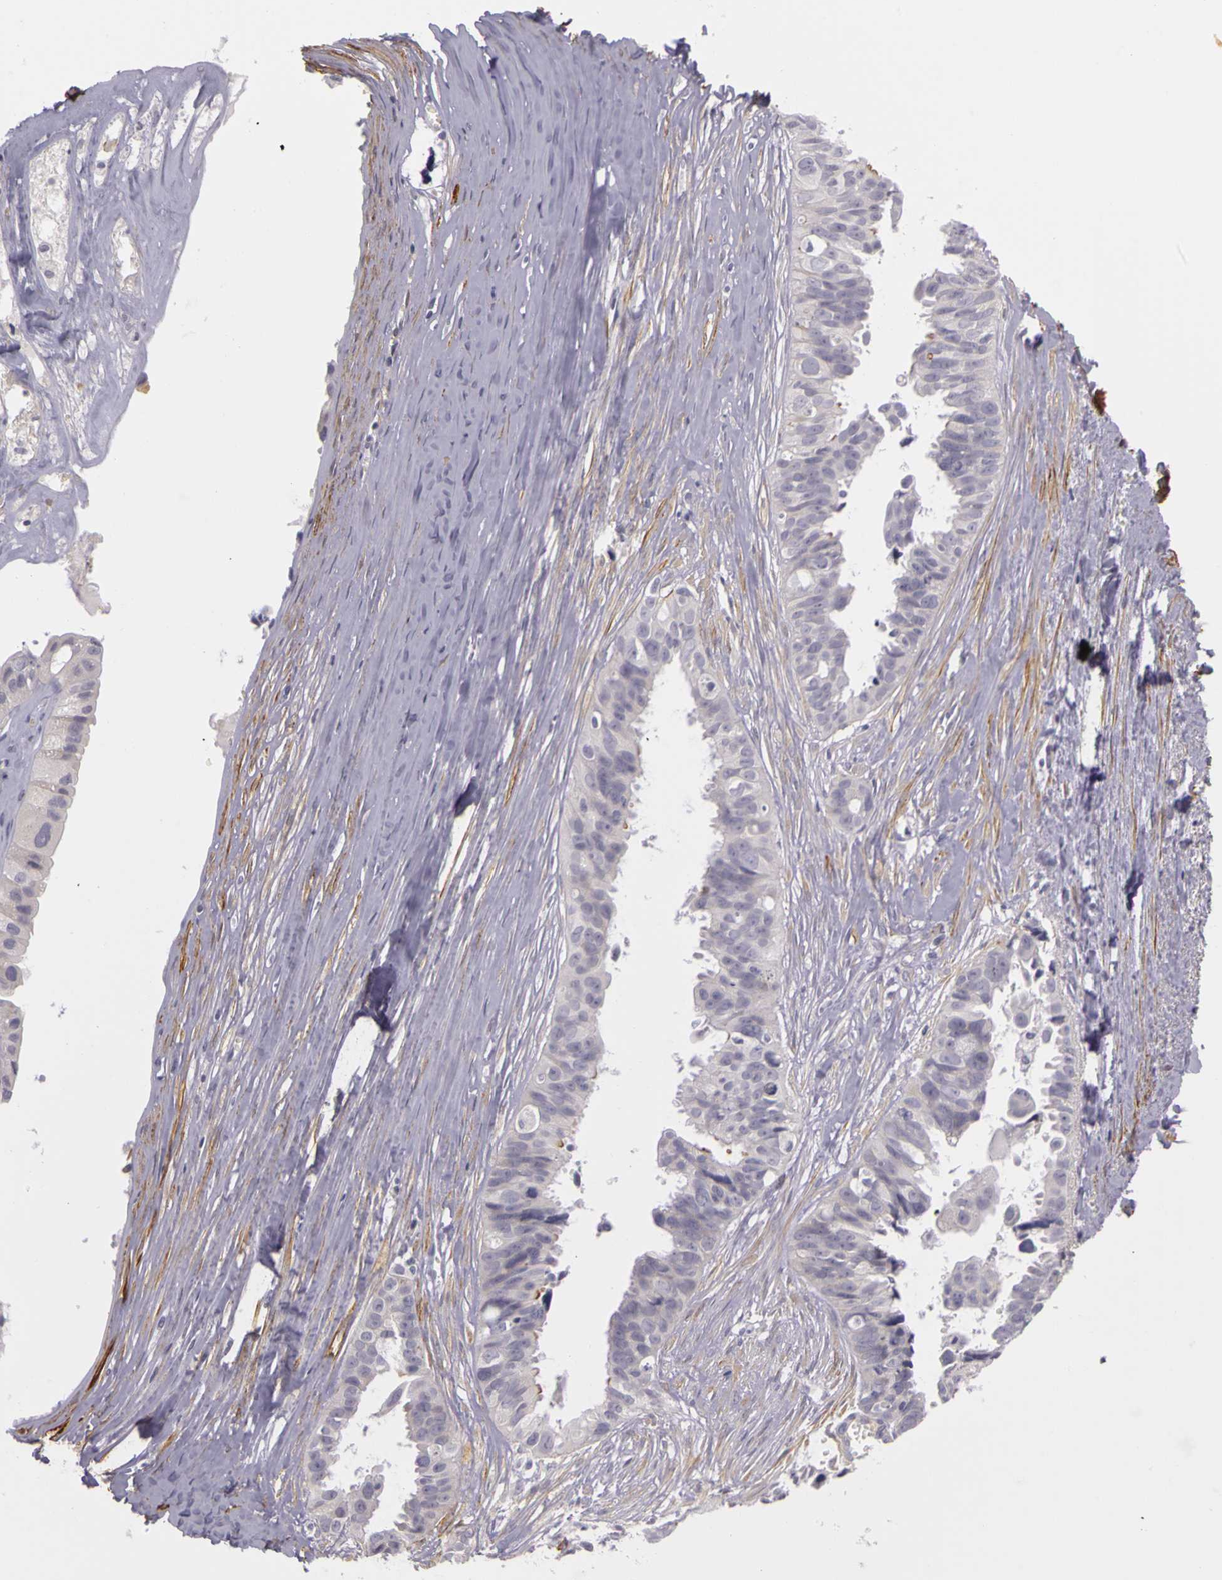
{"staining": {"intensity": "weak", "quantity": "25%-75%", "location": "cytoplasmic/membranous"}, "tissue": "ovarian cancer", "cell_type": "Tumor cells", "image_type": "cancer", "snomed": [{"axis": "morphology", "description": "Carcinoma, endometroid"}, {"axis": "topography", "description": "Ovary"}], "caption": "A low amount of weak cytoplasmic/membranous positivity is identified in about 25%-75% of tumor cells in ovarian cancer (endometroid carcinoma) tissue.", "gene": "CNTN2", "patient": {"sex": "female", "age": 85}}